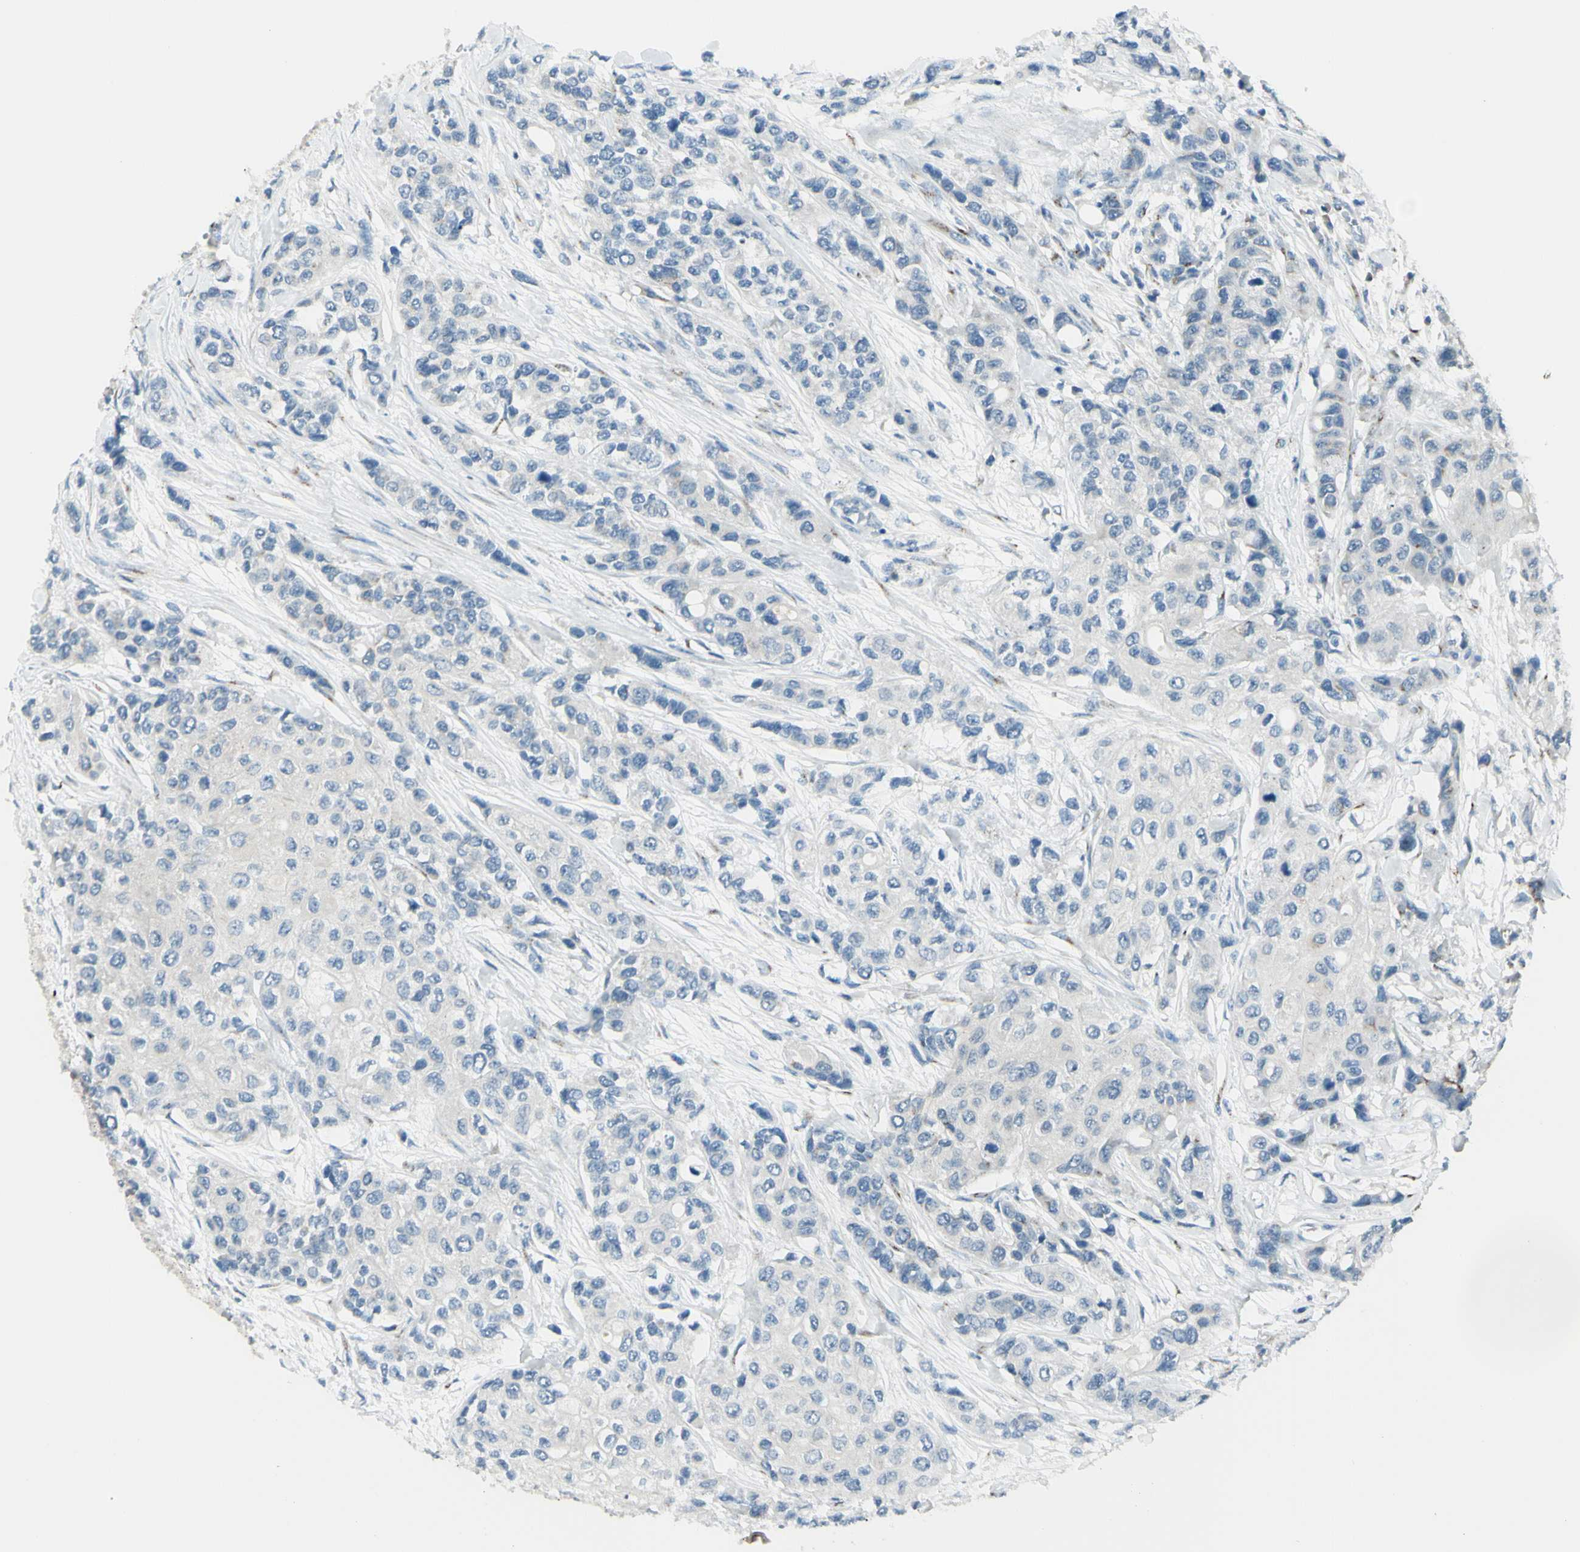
{"staining": {"intensity": "negative", "quantity": "none", "location": "none"}, "tissue": "urothelial cancer", "cell_type": "Tumor cells", "image_type": "cancer", "snomed": [{"axis": "morphology", "description": "Urothelial carcinoma, High grade"}, {"axis": "topography", "description": "Urinary bladder"}], "caption": "Protein analysis of urothelial cancer exhibits no significant staining in tumor cells.", "gene": "B4GALT1", "patient": {"sex": "female", "age": 56}}